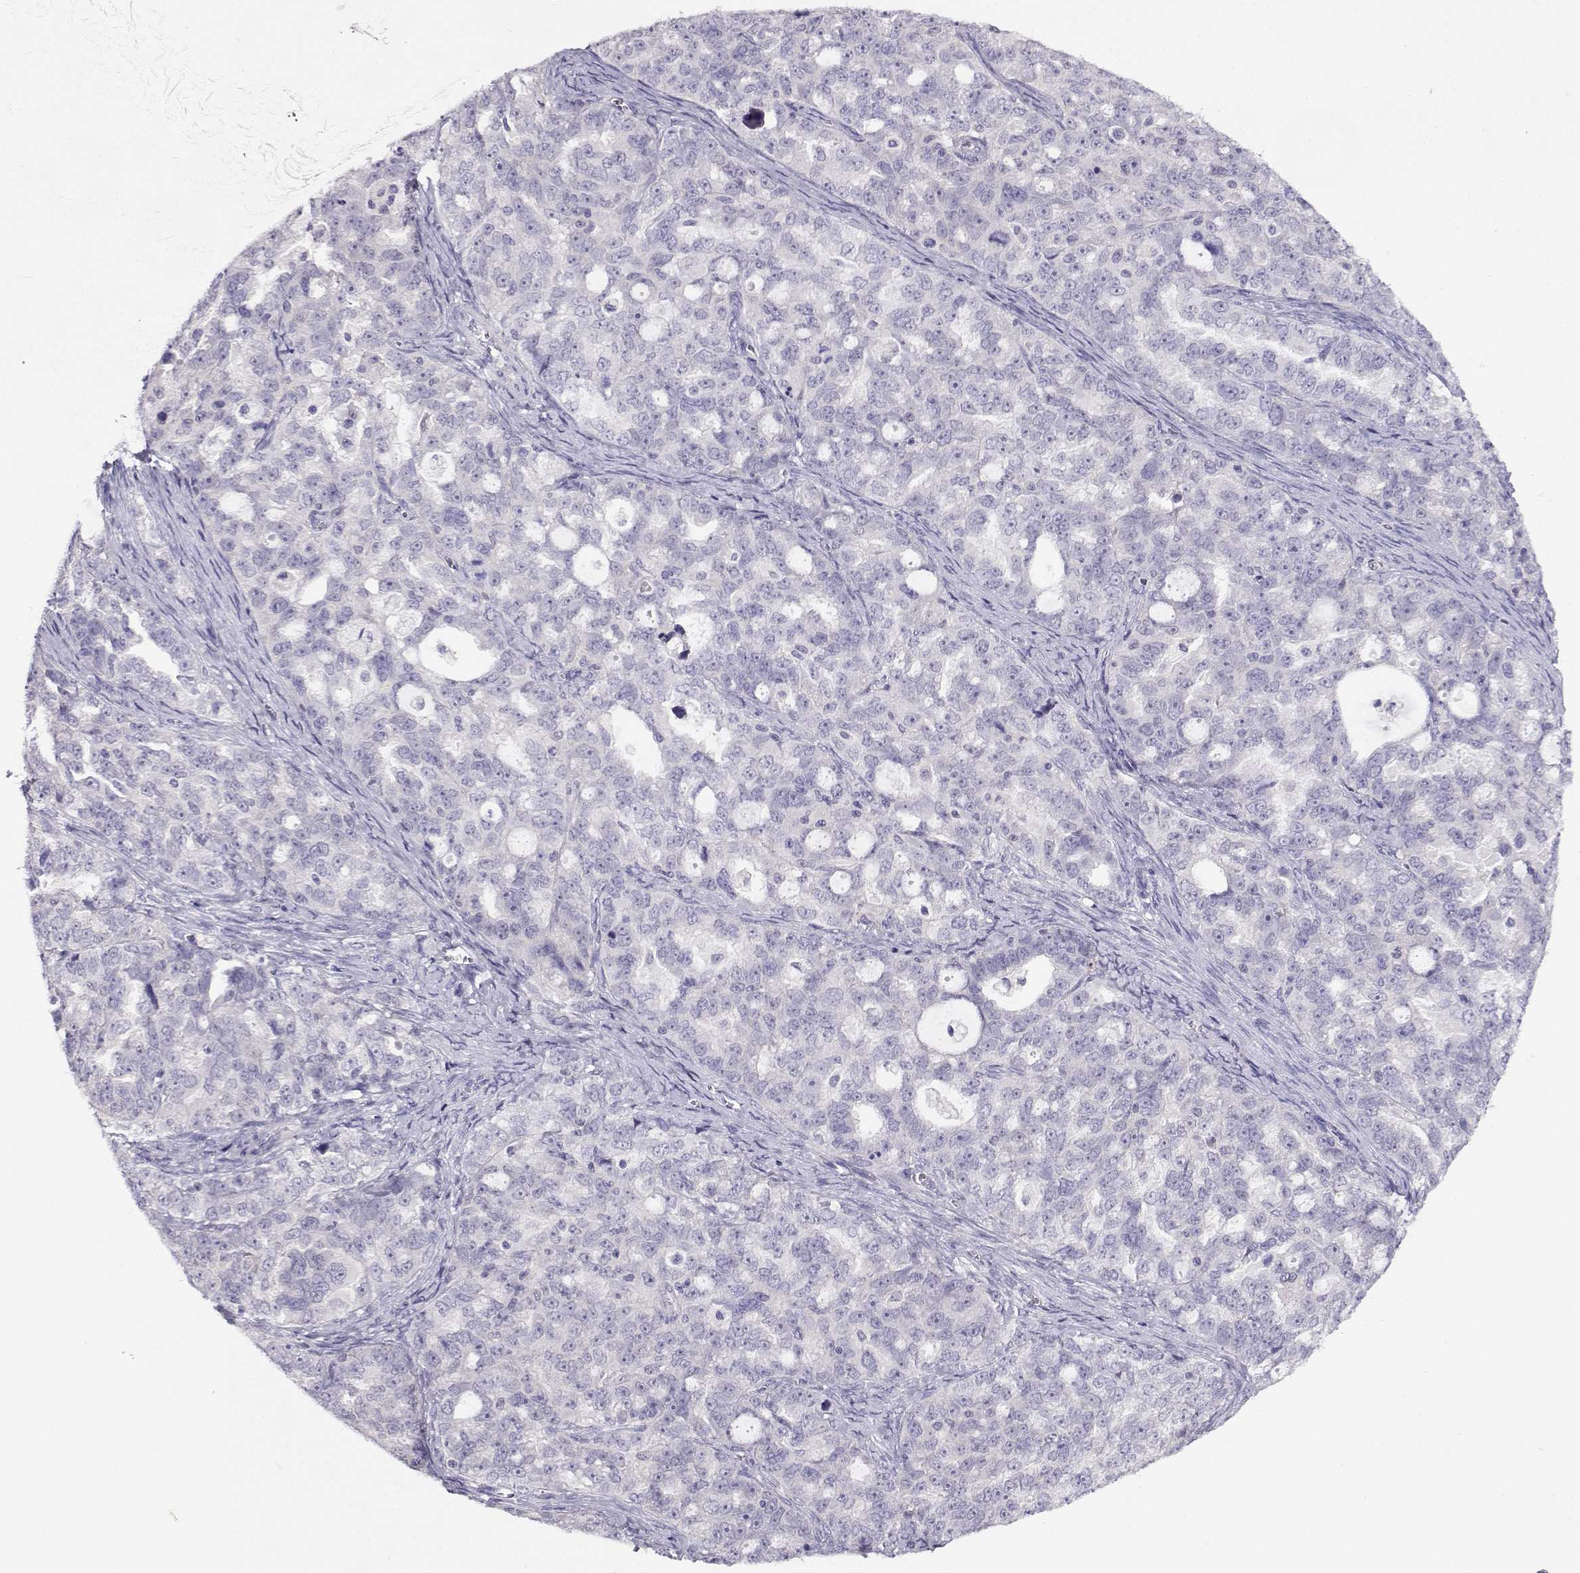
{"staining": {"intensity": "negative", "quantity": "none", "location": "none"}, "tissue": "ovarian cancer", "cell_type": "Tumor cells", "image_type": "cancer", "snomed": [{"axis": "morphology", "description": "Cystadenocarcinoma, serous, NOS"}, {"axis": "topography", "description": "Ovary"}], "caption": "This micrograph is of serous cystadenocarcinoma (ovarian) stained with immunohistochemistry (IHC) to label a protein in brown with the nuclei are counter-stained blue. There is no expression in tumor cells.", "gene": "FEZF1", "patient": {"sex": "female", "age": 51}}